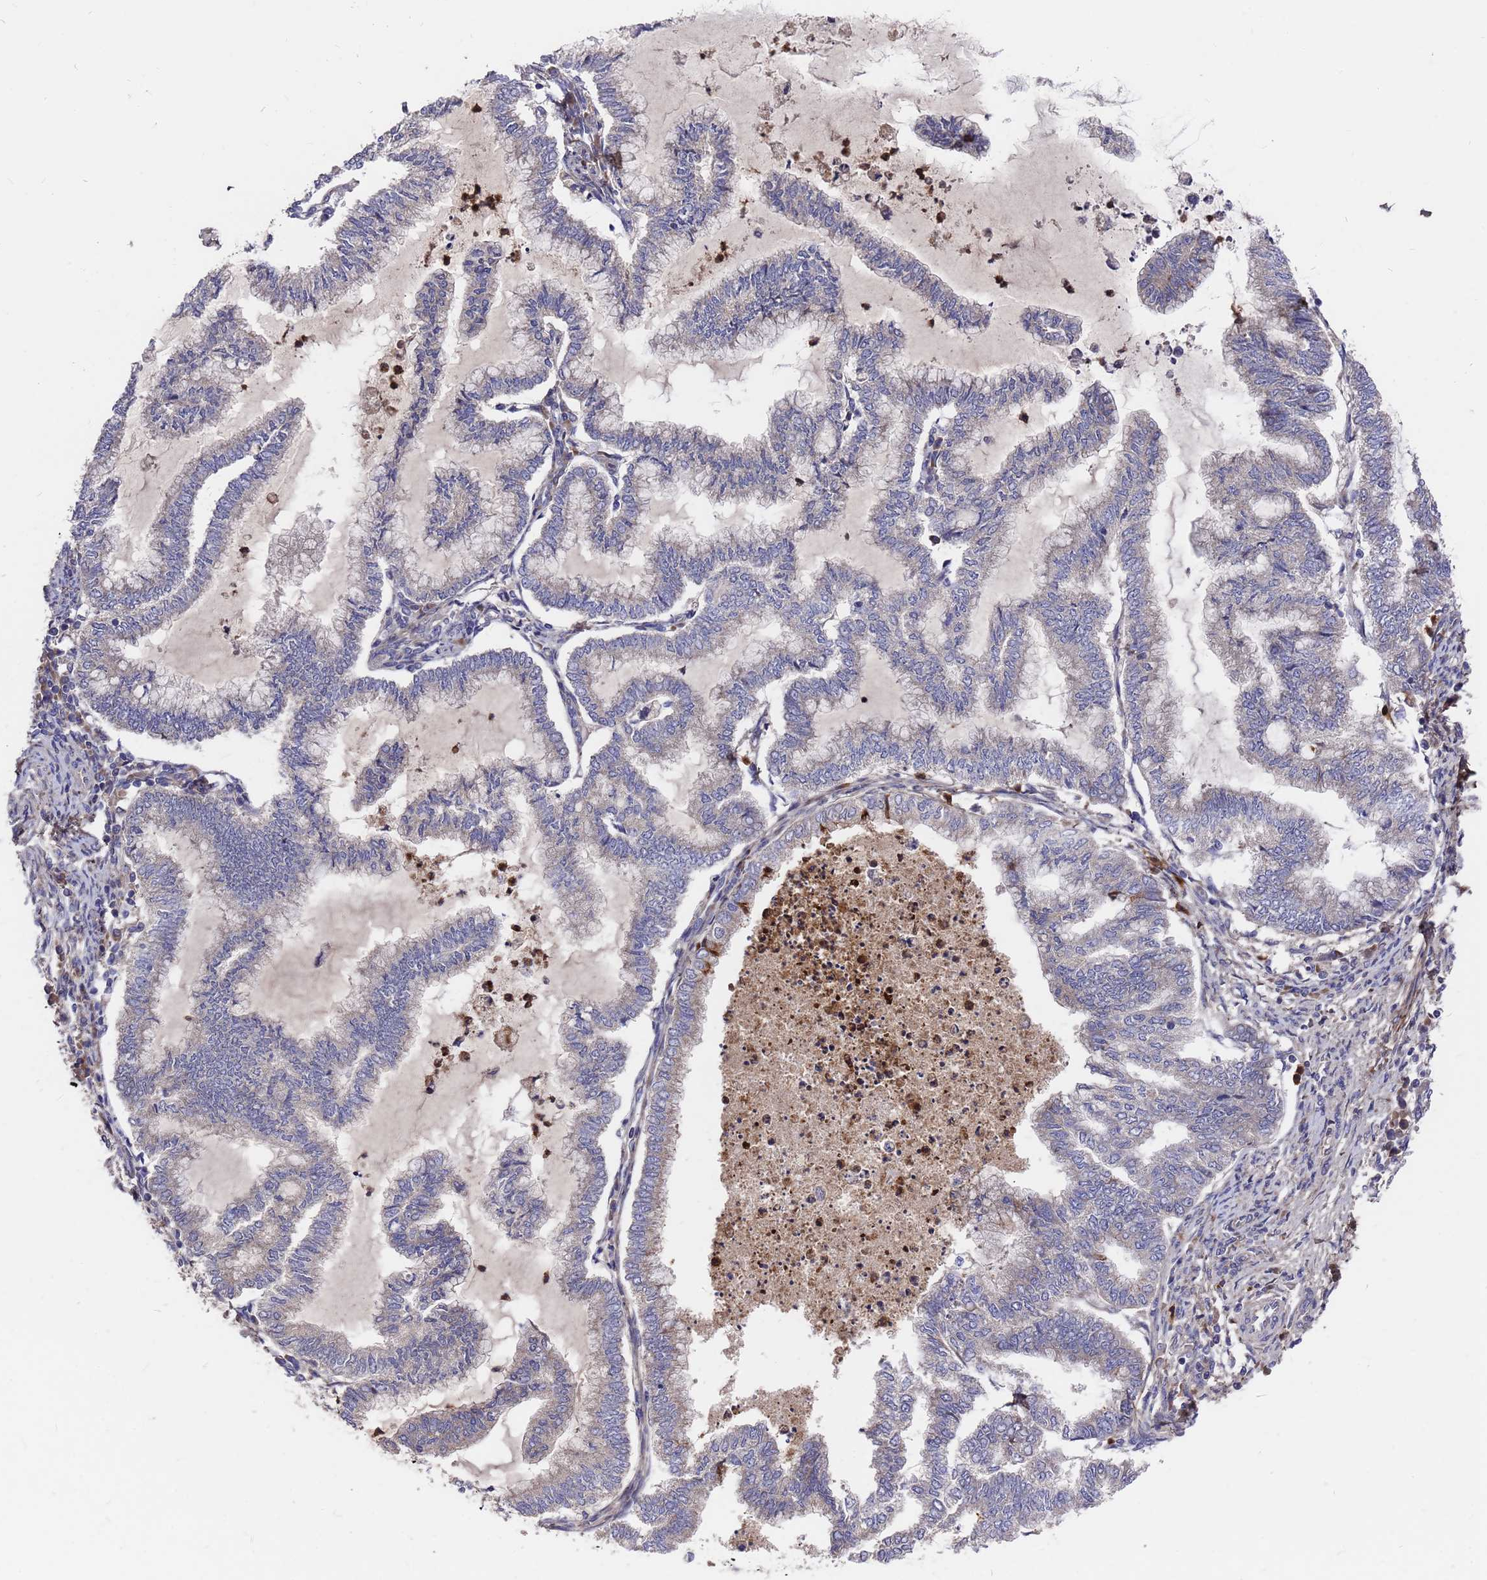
{"staining": {"intensity": "negative", "quantity": "none", "location": "none"}, "tissue": "endometrial cancer", "cell_type": "Tumor cells", "image_type": "cancer", "snomed": [{"axis": "morphology", "description": "Adenocarcinoma, NOS"}, {"axis": "topography", "description": "Endometrium"}], "caption": "There is no significant expression in tumor cells of adenocarcinoma (endometrial).", "gene": "ZNF717", "patient": {"sex": "female", "age": 79}}